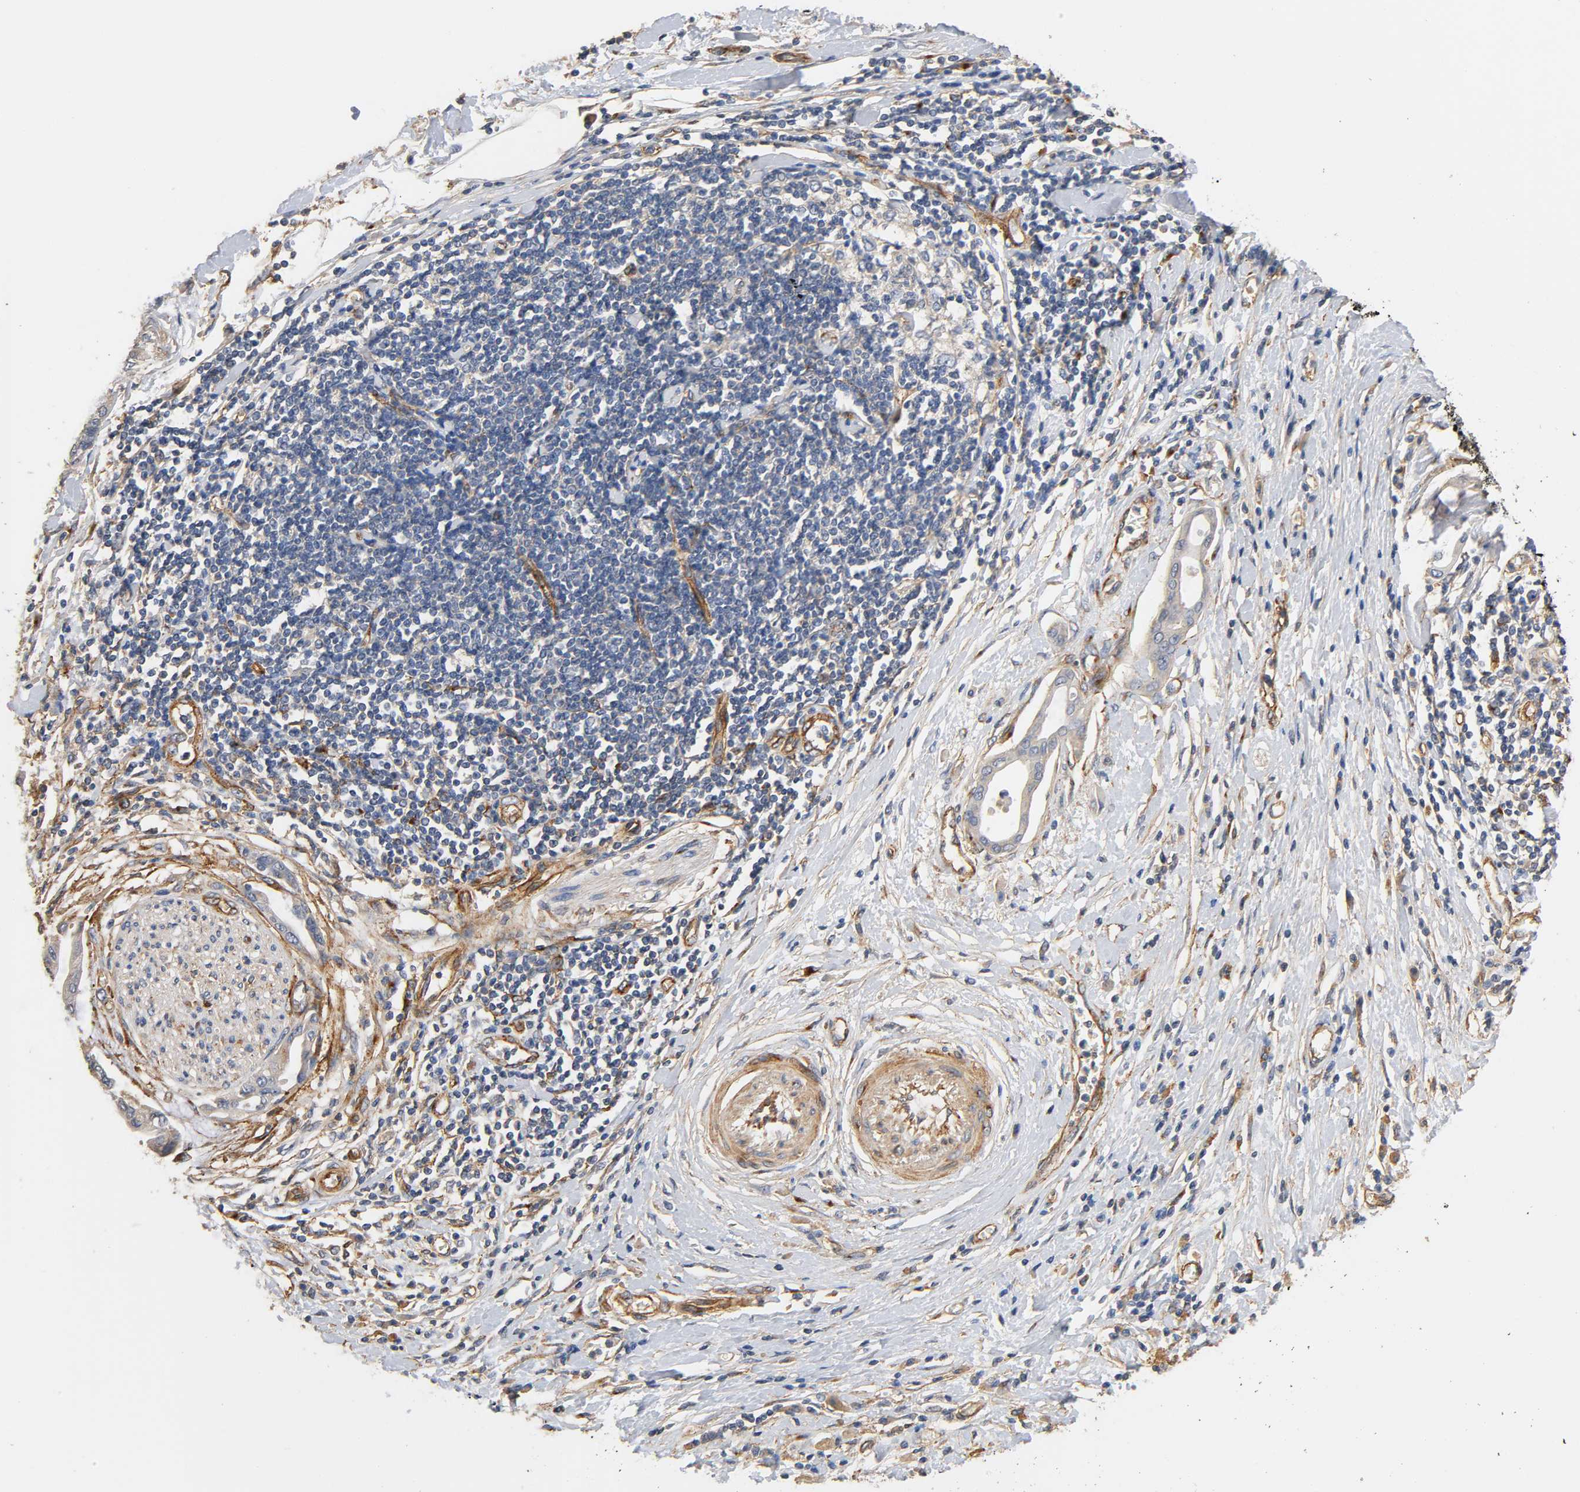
{"staining": {"intensity": "negative", "quantity": "none", "location": "none"}, "tissue": "pancreatic cancer", "cell_type": "Tumor cells", "image_type": "cancer", "snomed": [{"axis": "morphology", "description": "Adenocarcinoma, NOS"}, {"axis": "morphology", "description": "Adenocarcinoma, metastatic, NOS"}, {"axis": "topography", "description": "Lymph node"}, {"axis": "topography", "description": "Pancreas"}, {"axis": "topography", "description": "Duodenum"}], "caption": "Immunohistochemistry (IHC) histopathology image of pancreatic adenocarcinoma stained for a protein (brown), which exhibits no positivity in tumor cells.", "gene": "IFITM3", "patient": {"sex": "female", "age": 64}}